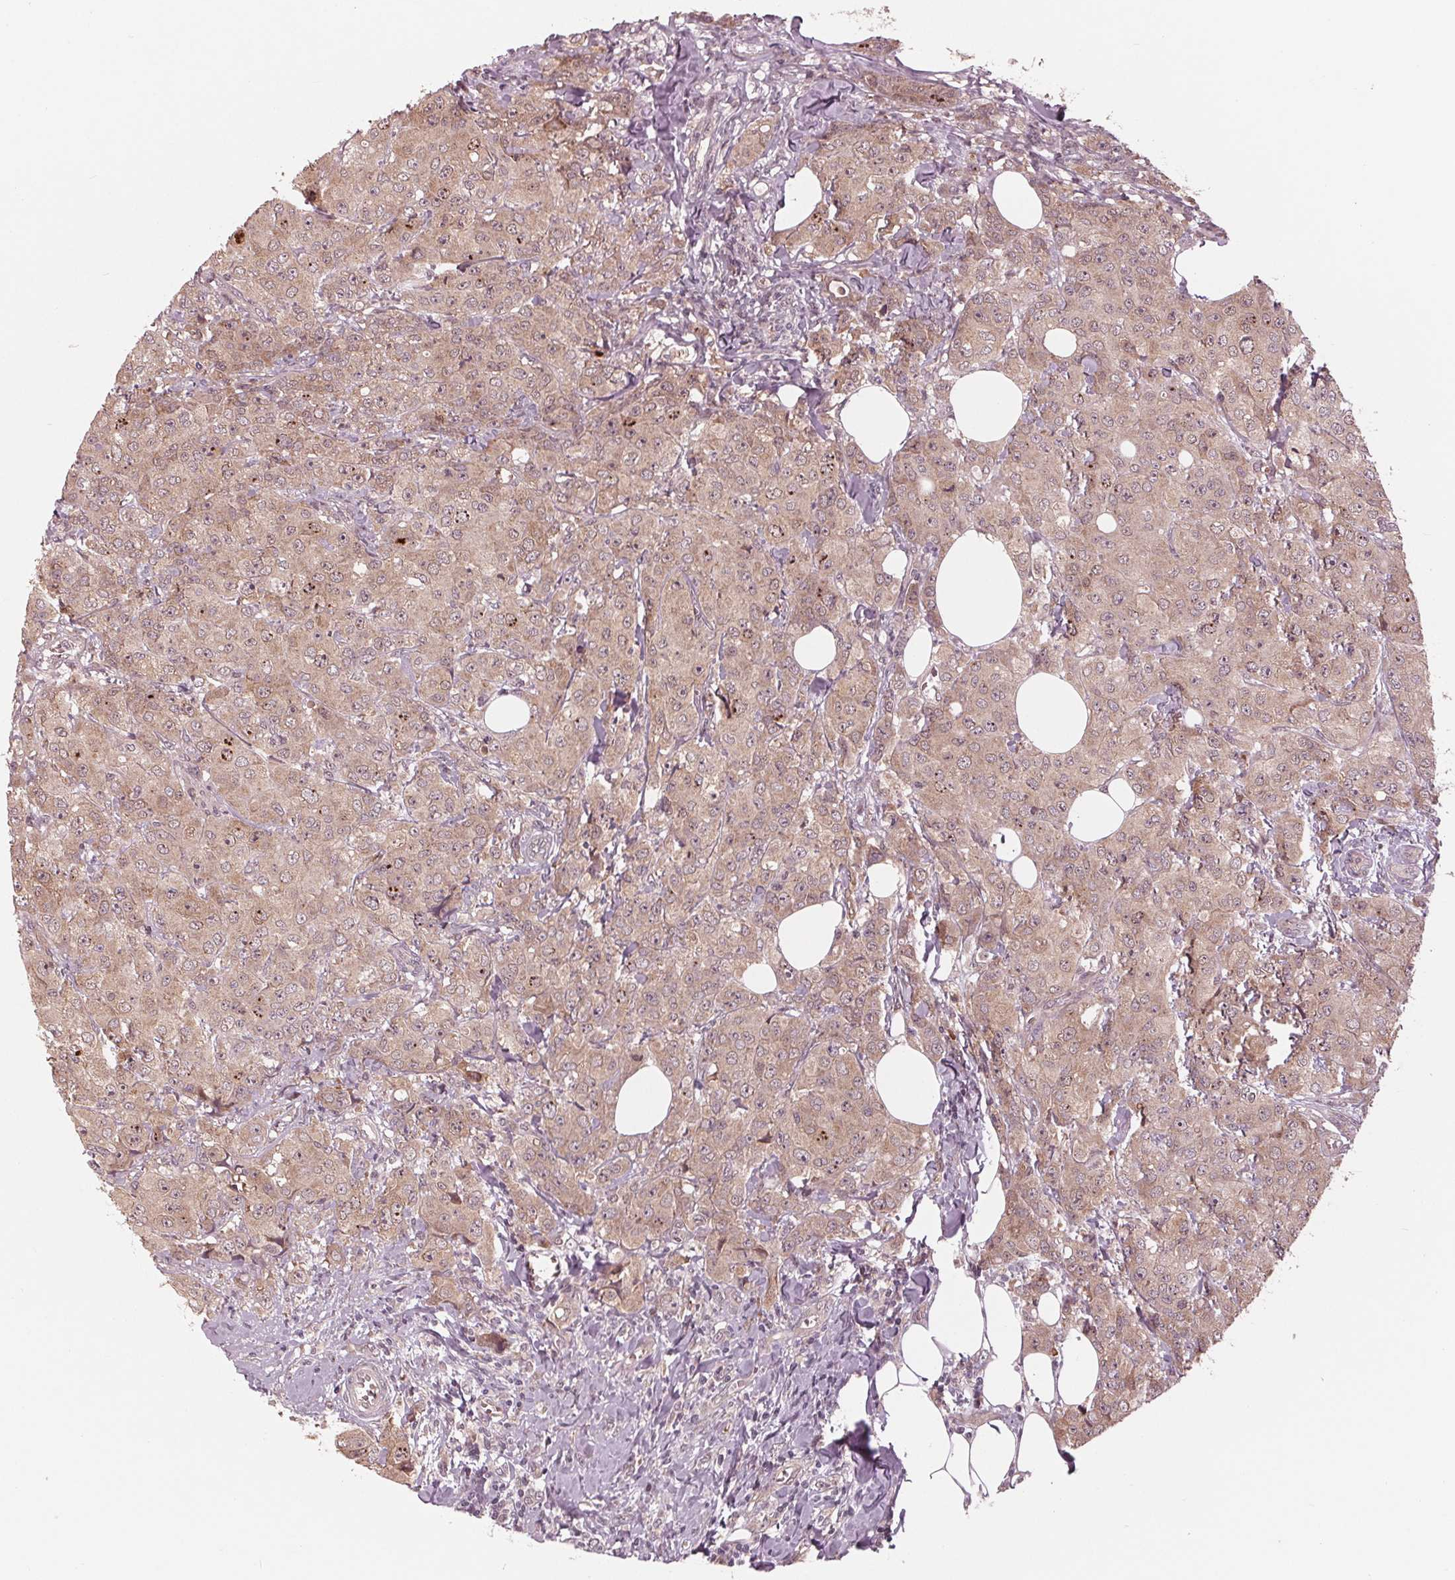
{"staining": {"intensity": "weak", "quantity": ">75%", "location": "cytoplasmic/membranous"}, "tissue": "breast cancer", "cell_type": "Tumor cells", "image_type": "cancer", "snomed": [{"axis": "morphology", "description": "Normal tissue, NOS"}, {"axis": "morphology", "description": "Duct carcinoma"}, {"axis": "topography", "description": "Breast"}], "caption": "A histopathology image of human breast cancer stained for a protein displays weak cytoplasmic/membranous brown staining in tumor cells.", "gene": "ZNF471", "patient": {"sex": "female", "age": 43}}